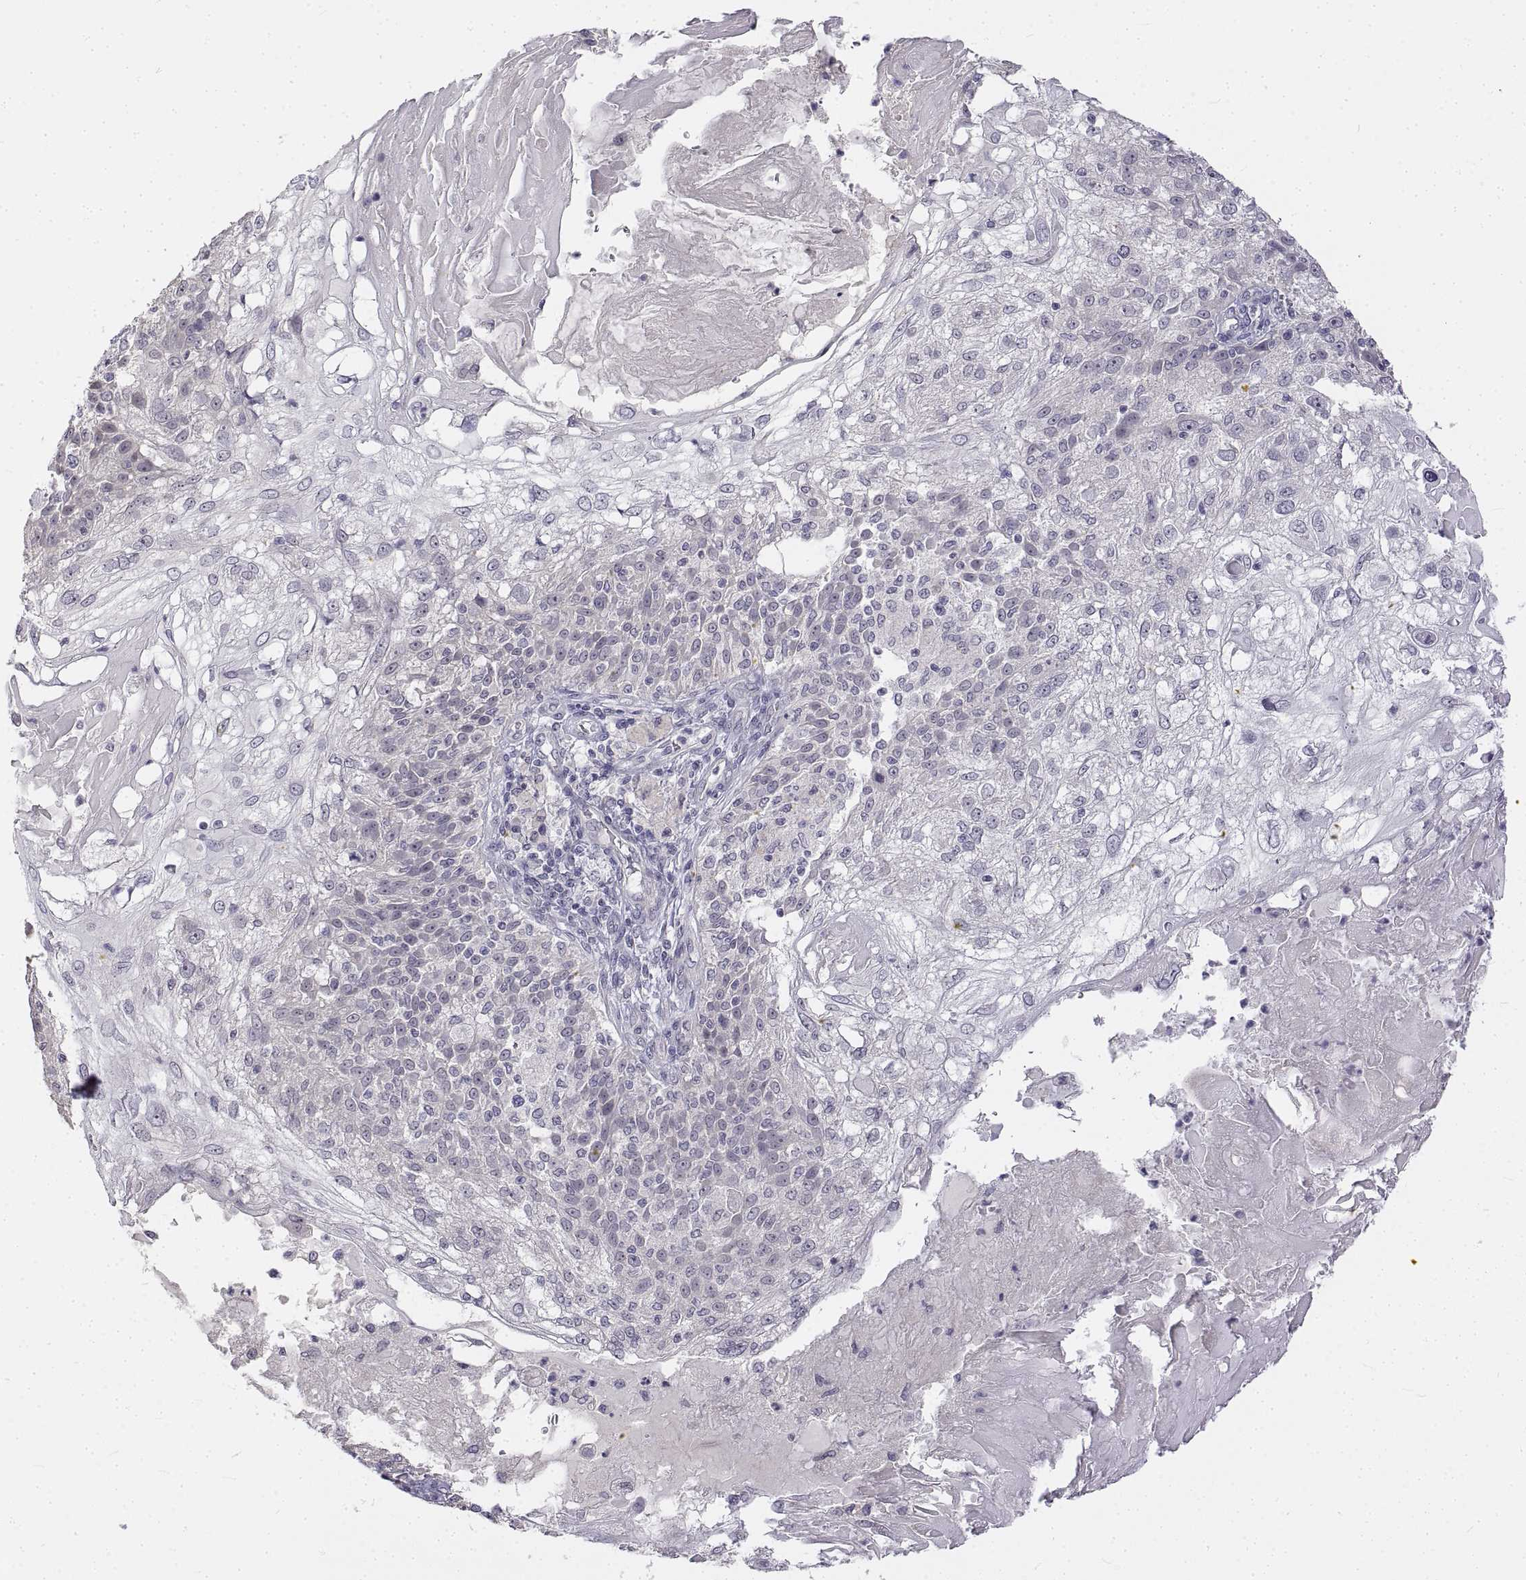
{"staining": {"intensity": "negative", "quantity": "none", "location": "none"}, "tissue": "skin cancer", "cell_type": "Tumor cells", "image_type": "cancer", "snomed": [{"axis": "morphology", "description": "Normal tissue, NOS"}, {"axis": "morphology", "description": "Squamous cell carcinoma, NOS"}, {"axis": "topography", "description": "Skin"}], "caption": "An immunohistochemistry micrograph of squamous cell carcinoma (skin) is shown. There is no staining in tumor cells of squamous cell carcinoma (skin).", "gene": "ANO2", "patient": {"sex": "female", "age": 83}}